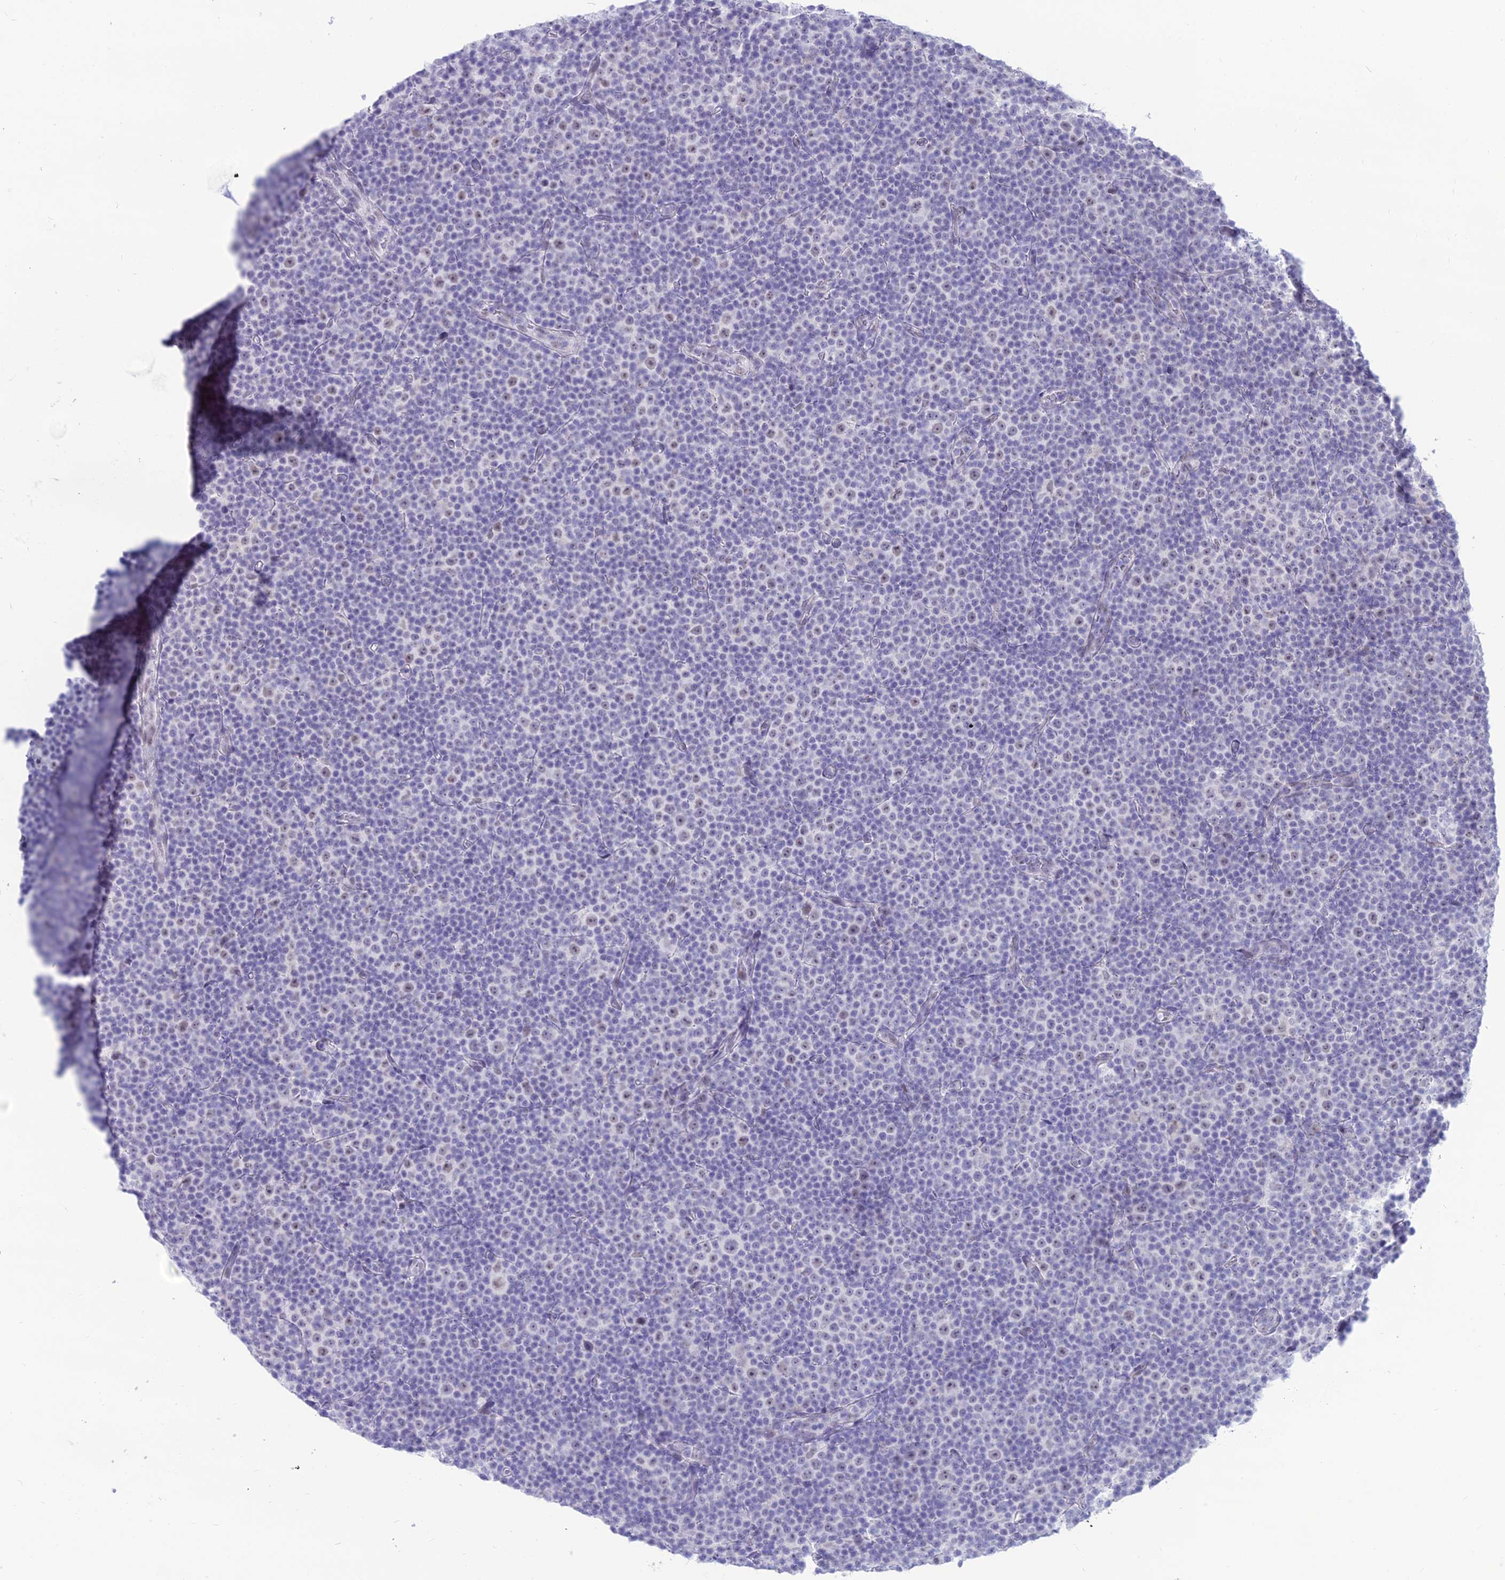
{"staining": {"intensity": "moderate", "quantity": "<25%", "location": "nuclear"}, "tissue": "lymphoma", "cell_type": "Tumor cells", "image_type": "cancer", "snomed": [{"axis": "morphology", "description": "Malignant lymphoma, non-Hodgkin's type, Low grade"}, {"axis": "topography", "description": "Lymph node"}], "caption": "Moderate nuclear protein staining is identified in approximately <25% of tumor cells in lymphoma.", "gene": "DHX40", "patient": {"sex": "female", "age": 67}}